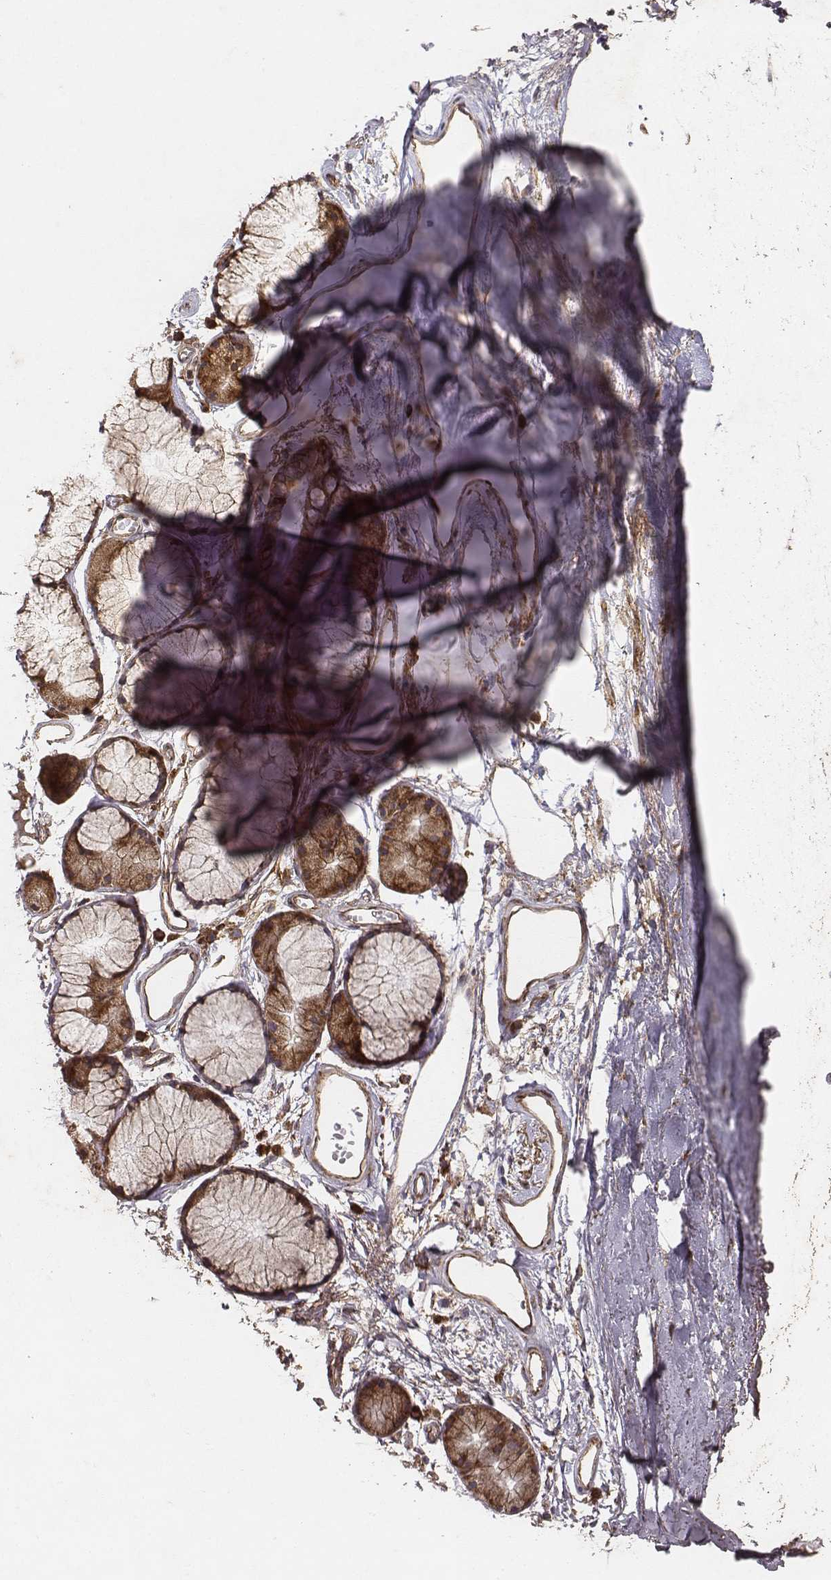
{"staining": {"intensity": "moderate", "quantity": "25%-75%", "location": "cytoplasmic/membranous"}, "tissue": "soft tissue", "cell_type": "Chondrocytes", "image_type": "normal", "snomed": [{"axis": "morphology", "description": "Normal tissue, NOS"}, {"axis": "topography", "description": "Cartilage tissue"}, {"axis": "topography", "description": "Bronchus"}], "caption": "Immunohistochemical staining of normal soft tissue displays moderate cytoplasmic/membranous protein positivity in approximately 25%-75% of chondrocytes.", "gene": "TXLNA", "patient": {"sex": "female", "age": 79}}